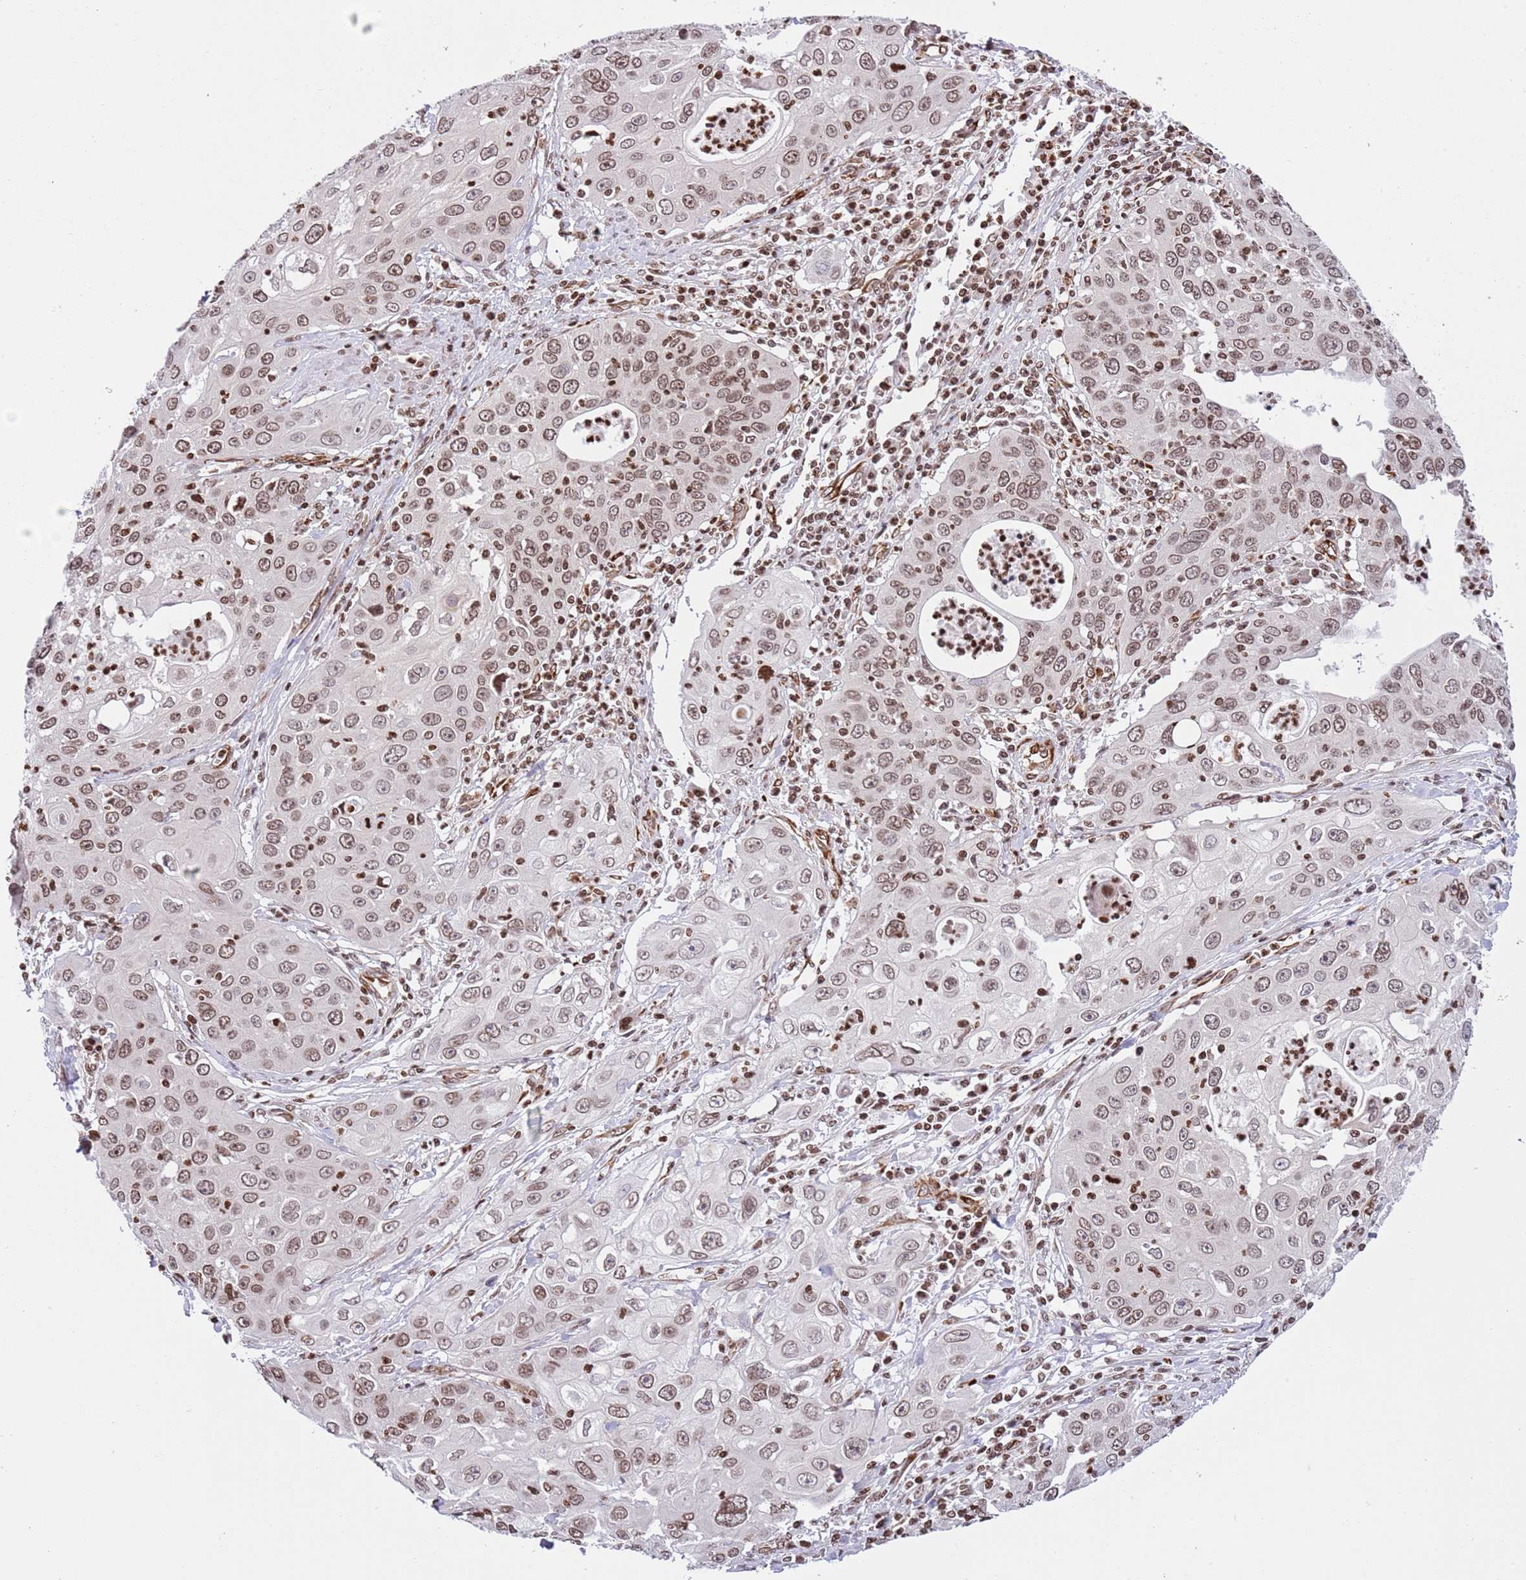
{"staining": {"intensity": "moderate", "quantity": ">75%", "location": "nuclear"}, "tissue": "cervical cancer", "cell_type": "Tumor cells", "image_type": "cancer", "snomed": [{"axis": "morphology", "description": "Squamous cell carcinoma, NOS"}, {"axis": "topography", "description": "Cervix"}], "caption": "Immunohistochemistry (IHC) image of human cervical cancer stained for a protein (brown), which exhibits medium levels of moderate nuclear positivity in approximately >75% of tumor cells.", "gene": "NRIP1", "patient": {"sex": "female", "age": 36}}